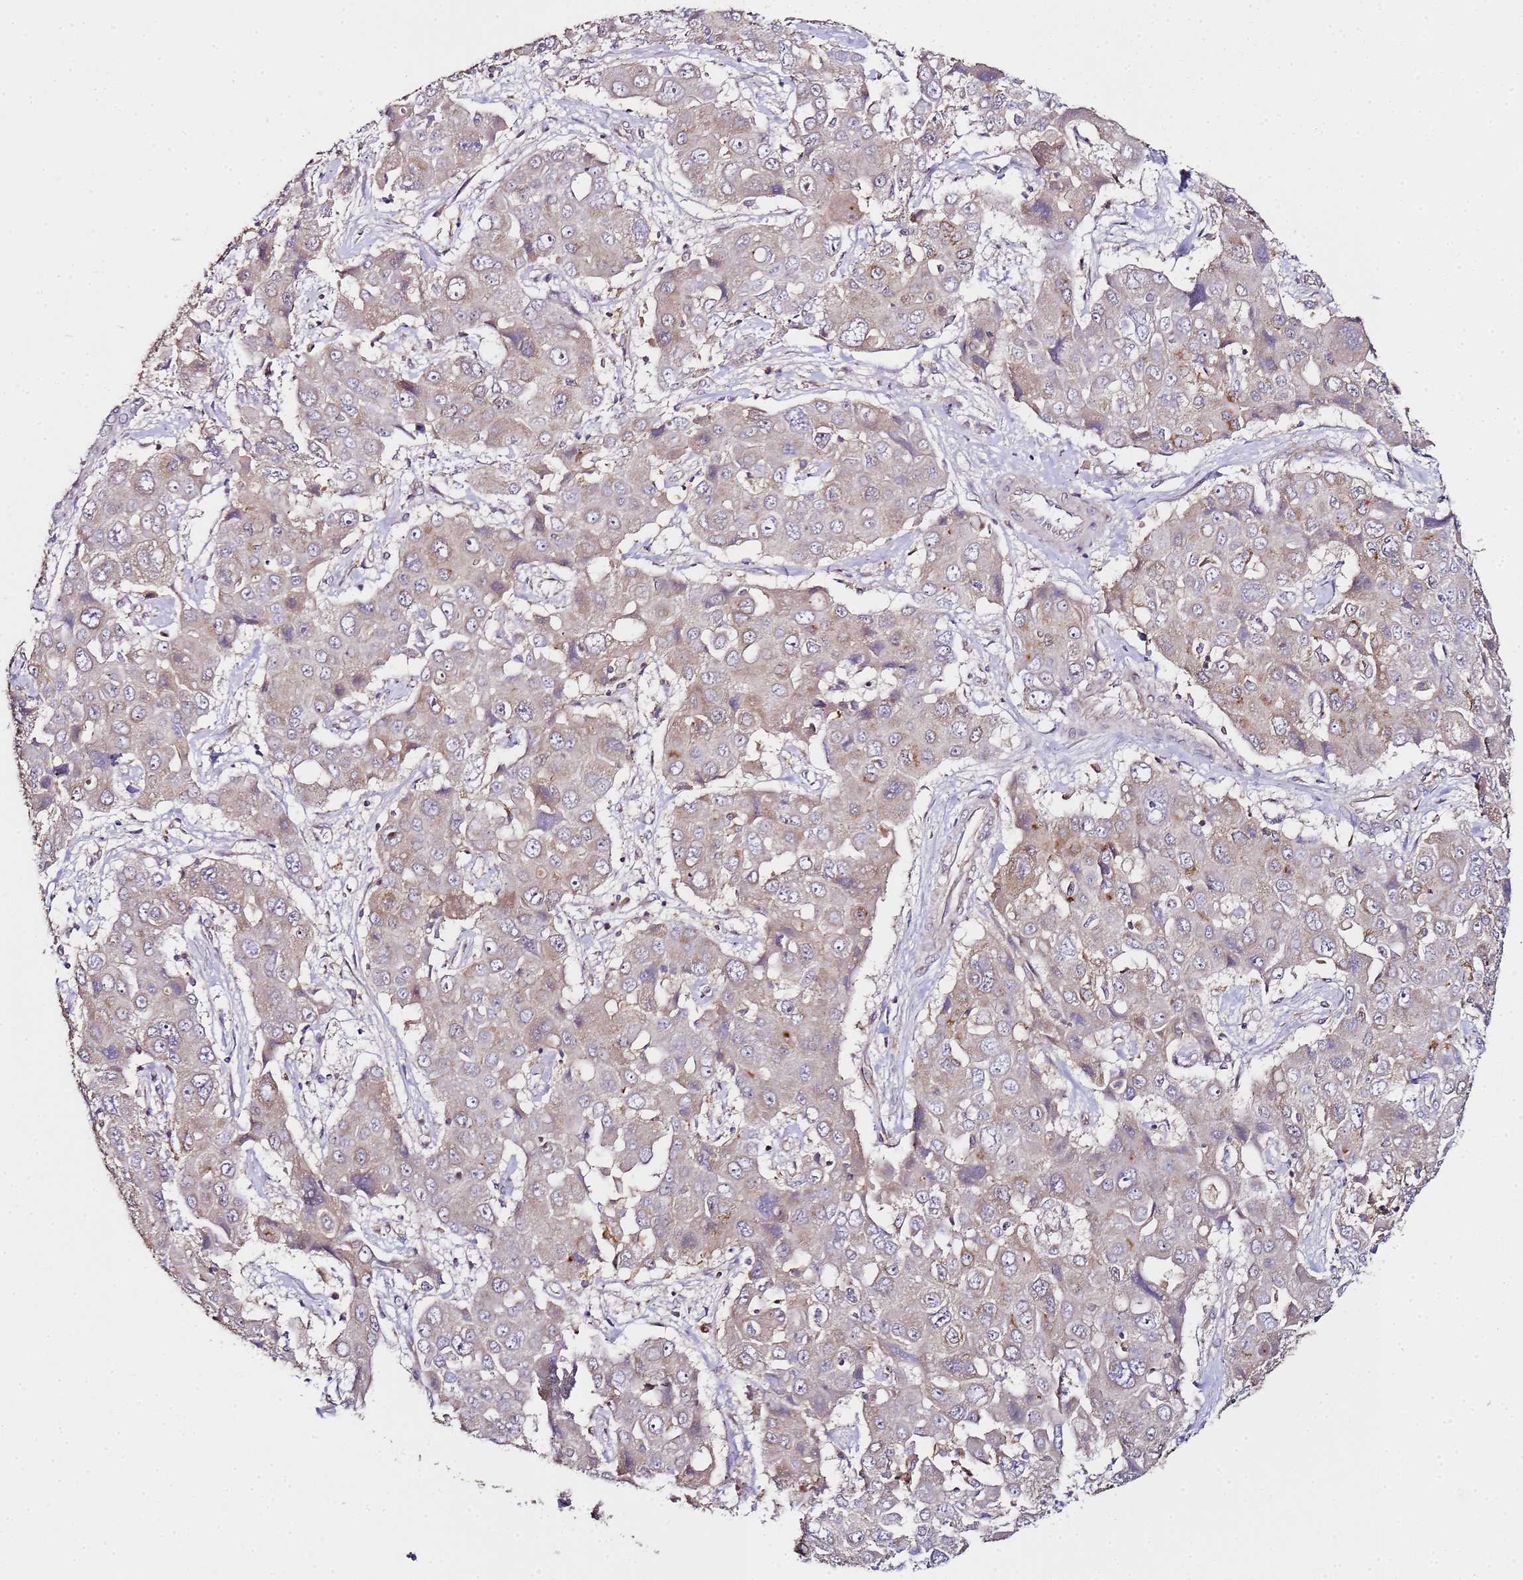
{"staining": {"intensity": "weak", "quantity": "<25%", "location": "cytoplasmic/membranous"}, "tissue": "liver cancer", "cell_type": "Tumor cells", "image_type": "cancer", "snomed": [{"axis": "morphology", "description": "Cholangiocarcinoma"}, {"axis": "topography", "description": "Liver"}], "caption": "Immunohistochemistry of human liver cholangiocarcinoma displays no staining in tumor cells.", "gene": "MRPL49", "patient": {"sex": "male", "age": 67}}